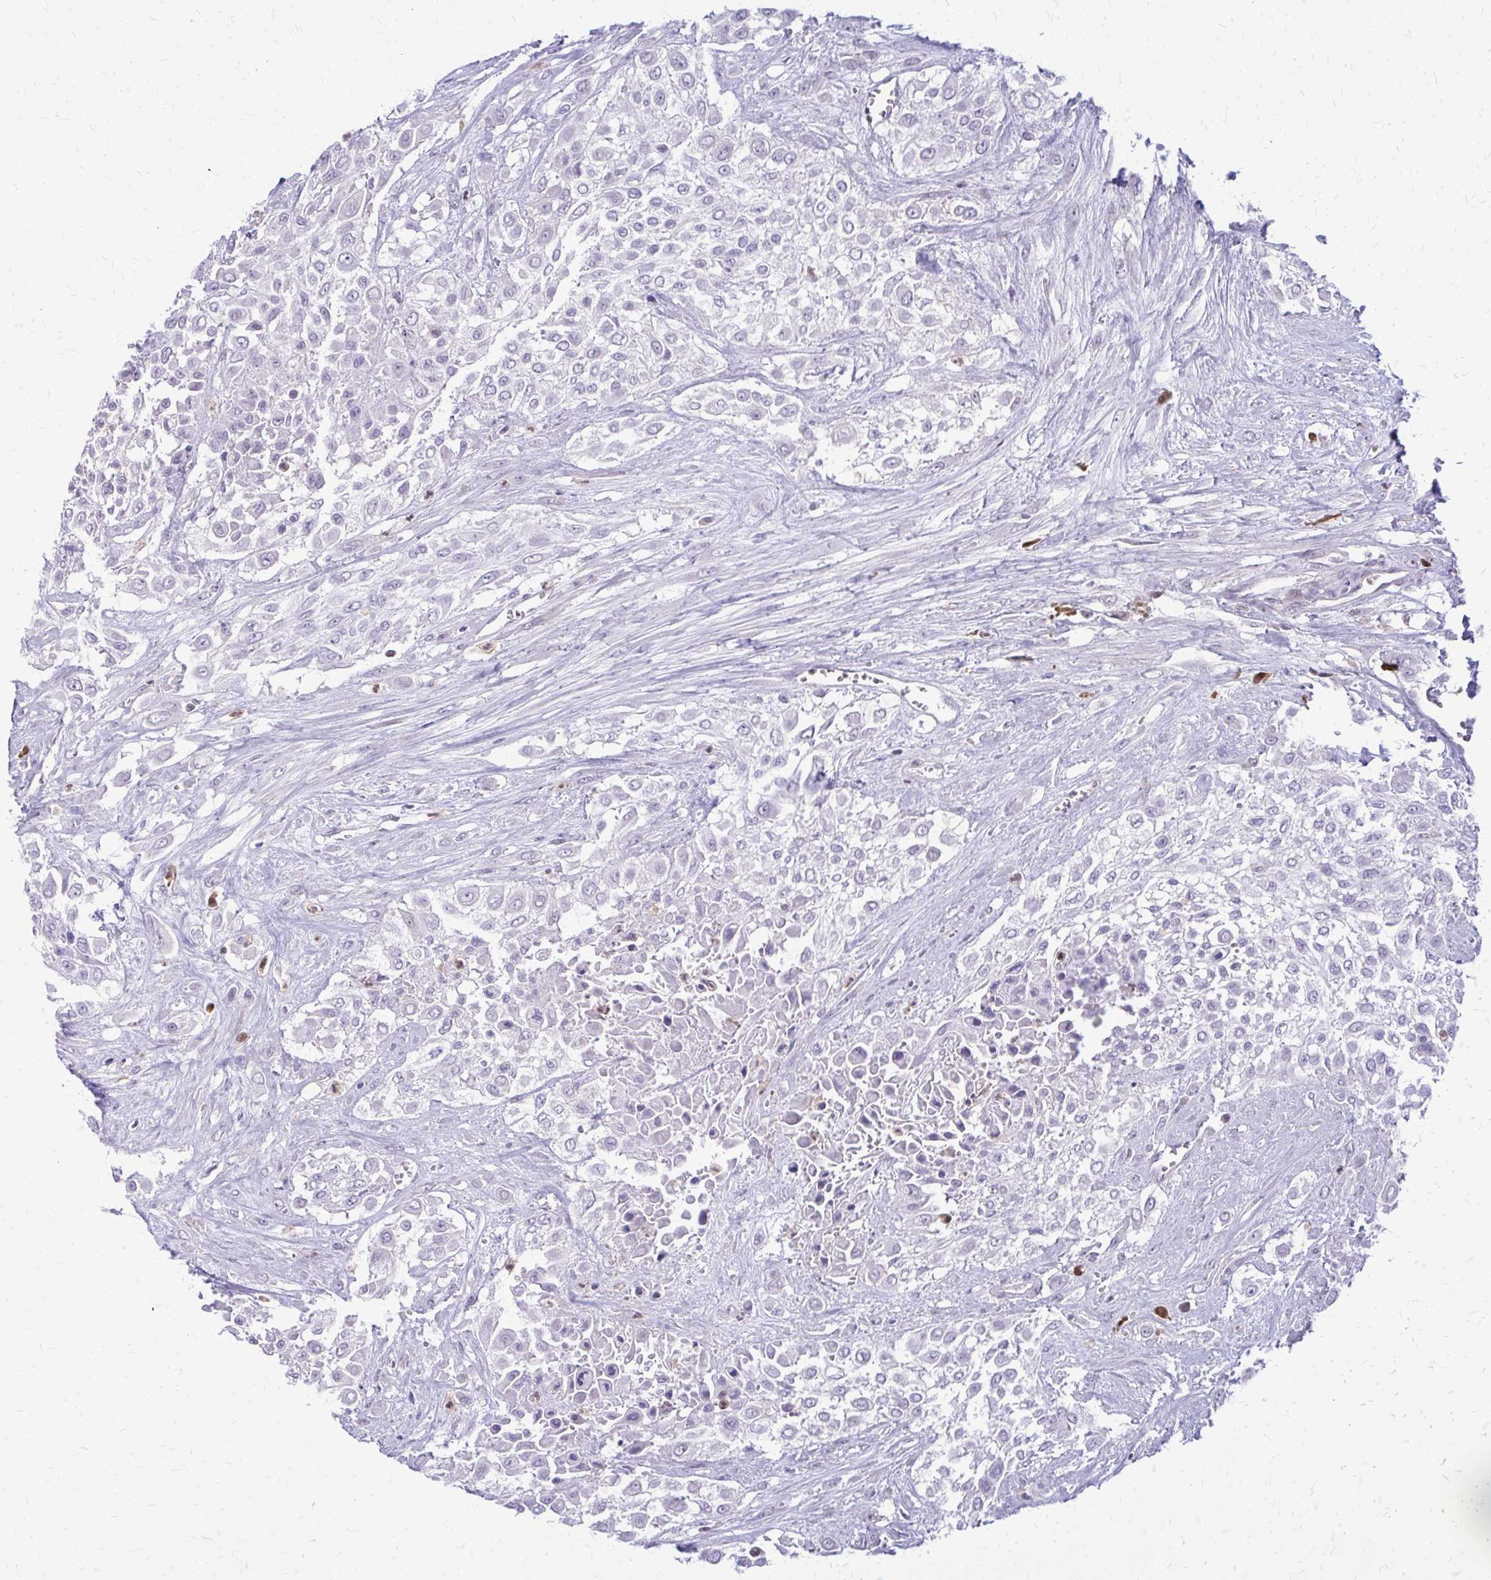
{"staining": {"intensity": "negative", "quantity": "none", "location": "none"}, "tissue": "urothelial cancer", "cell_type": "Tumor cells", "image_type": "cancer", "snomed": [{"axis": "morphology", "description": "Urothelial carcinoma, High grade"}, {"axis": "topography", "description": "Urinary bladder"}], "caption": "DAB immunohistochemical staining of urothelial cancer exhibits no significant expression in tumor cells. (DAB IHC visualized using brightfield microscopy, high magnification).", "gene": "GLRX", "patient": {"sex": "male", "age": 57}}